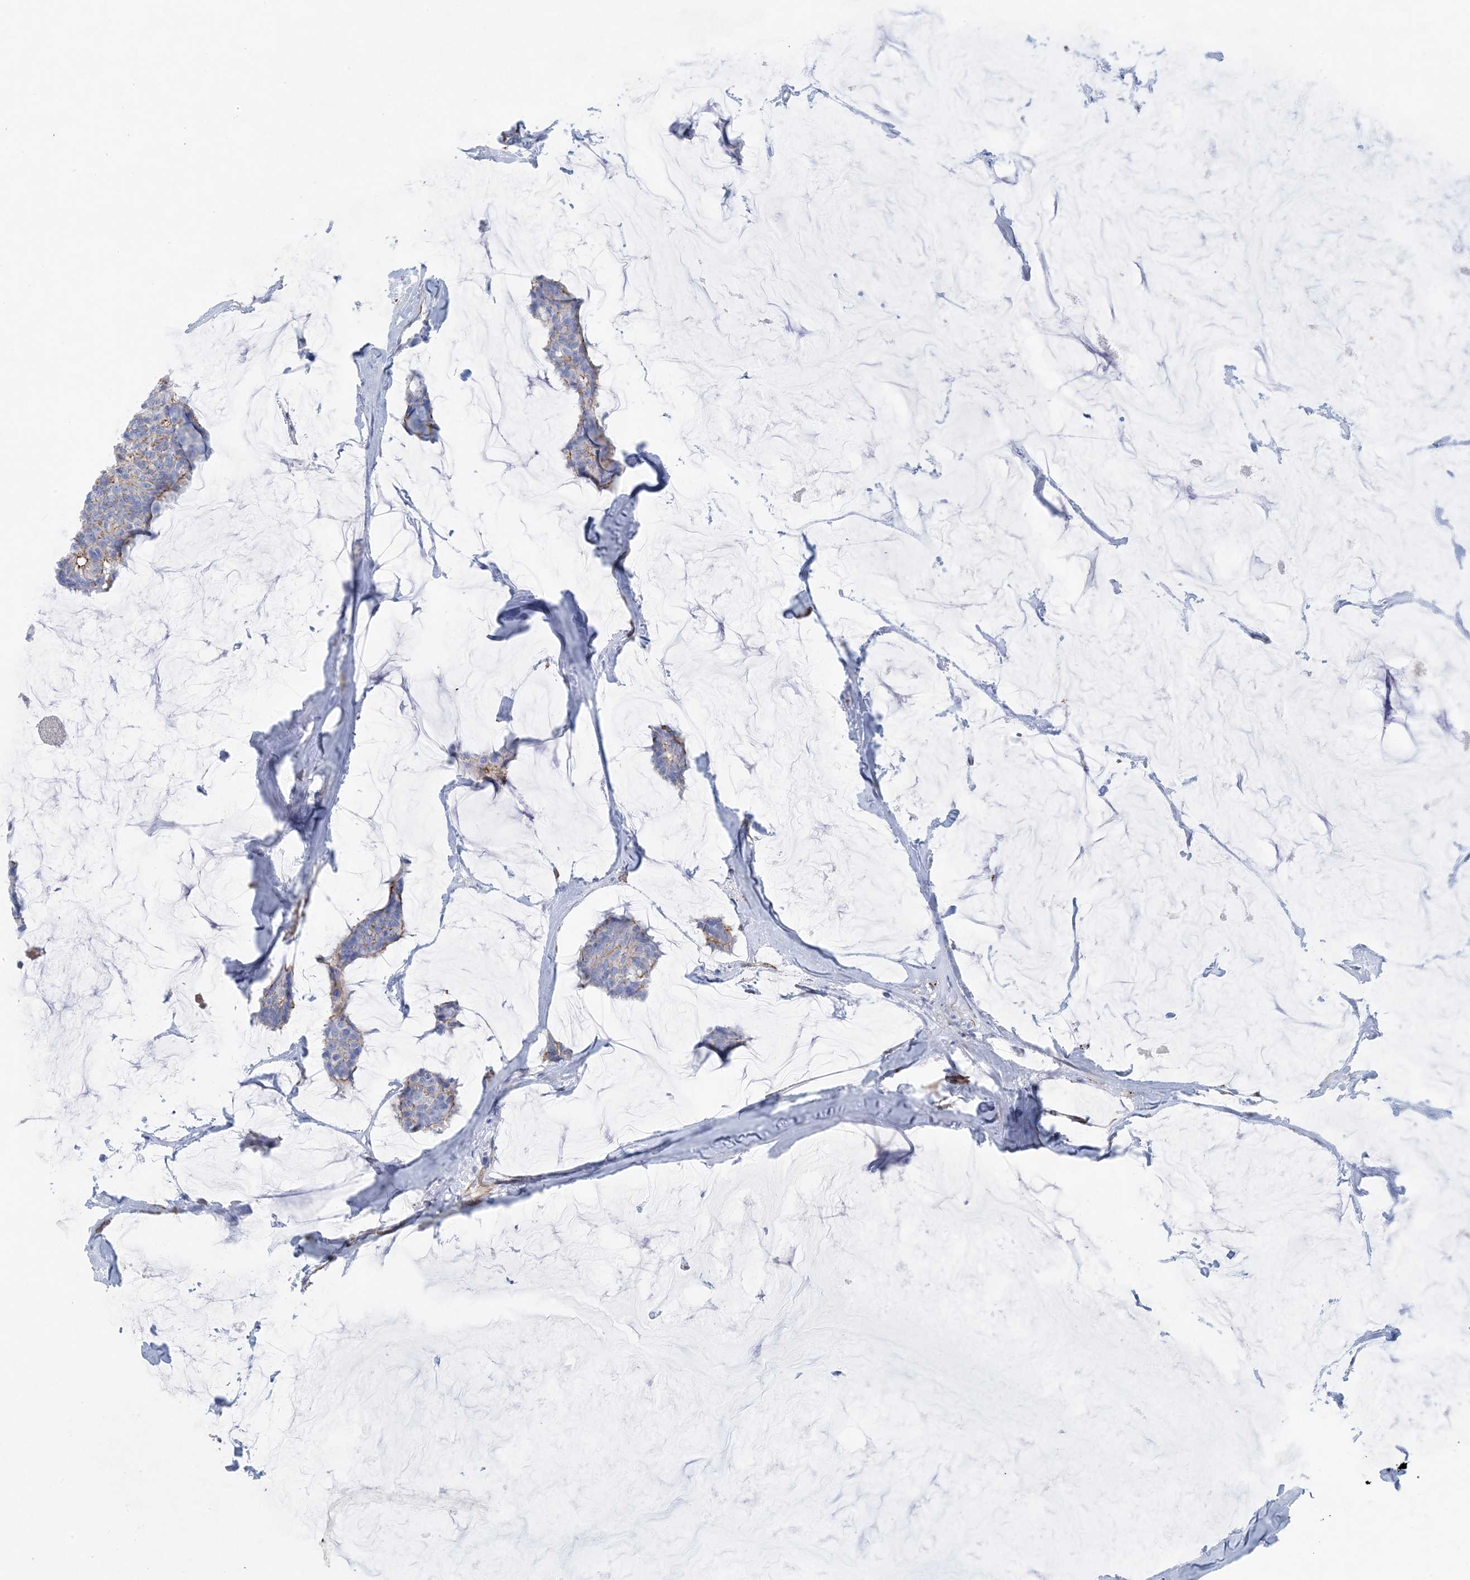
{"staining": {"intensity": "weak", "quantity": "<25%", "location": "cytoplasmic/membranous"}, "tissue": "breast cancer", "cell_type": "Tumor cells", "image_type": "cancer", "snomed": [{"axis": "morphology", "description": "Duct carcinoma"}, {"axis": "topography", "description": "Breast"}], "caption": "Immunohistochemistry of human breast intraductal carcinoma demonstrates no positivity in tumor cells.", "gene": "SHANK1", "patient": {"sex": "female", "age": 93}}